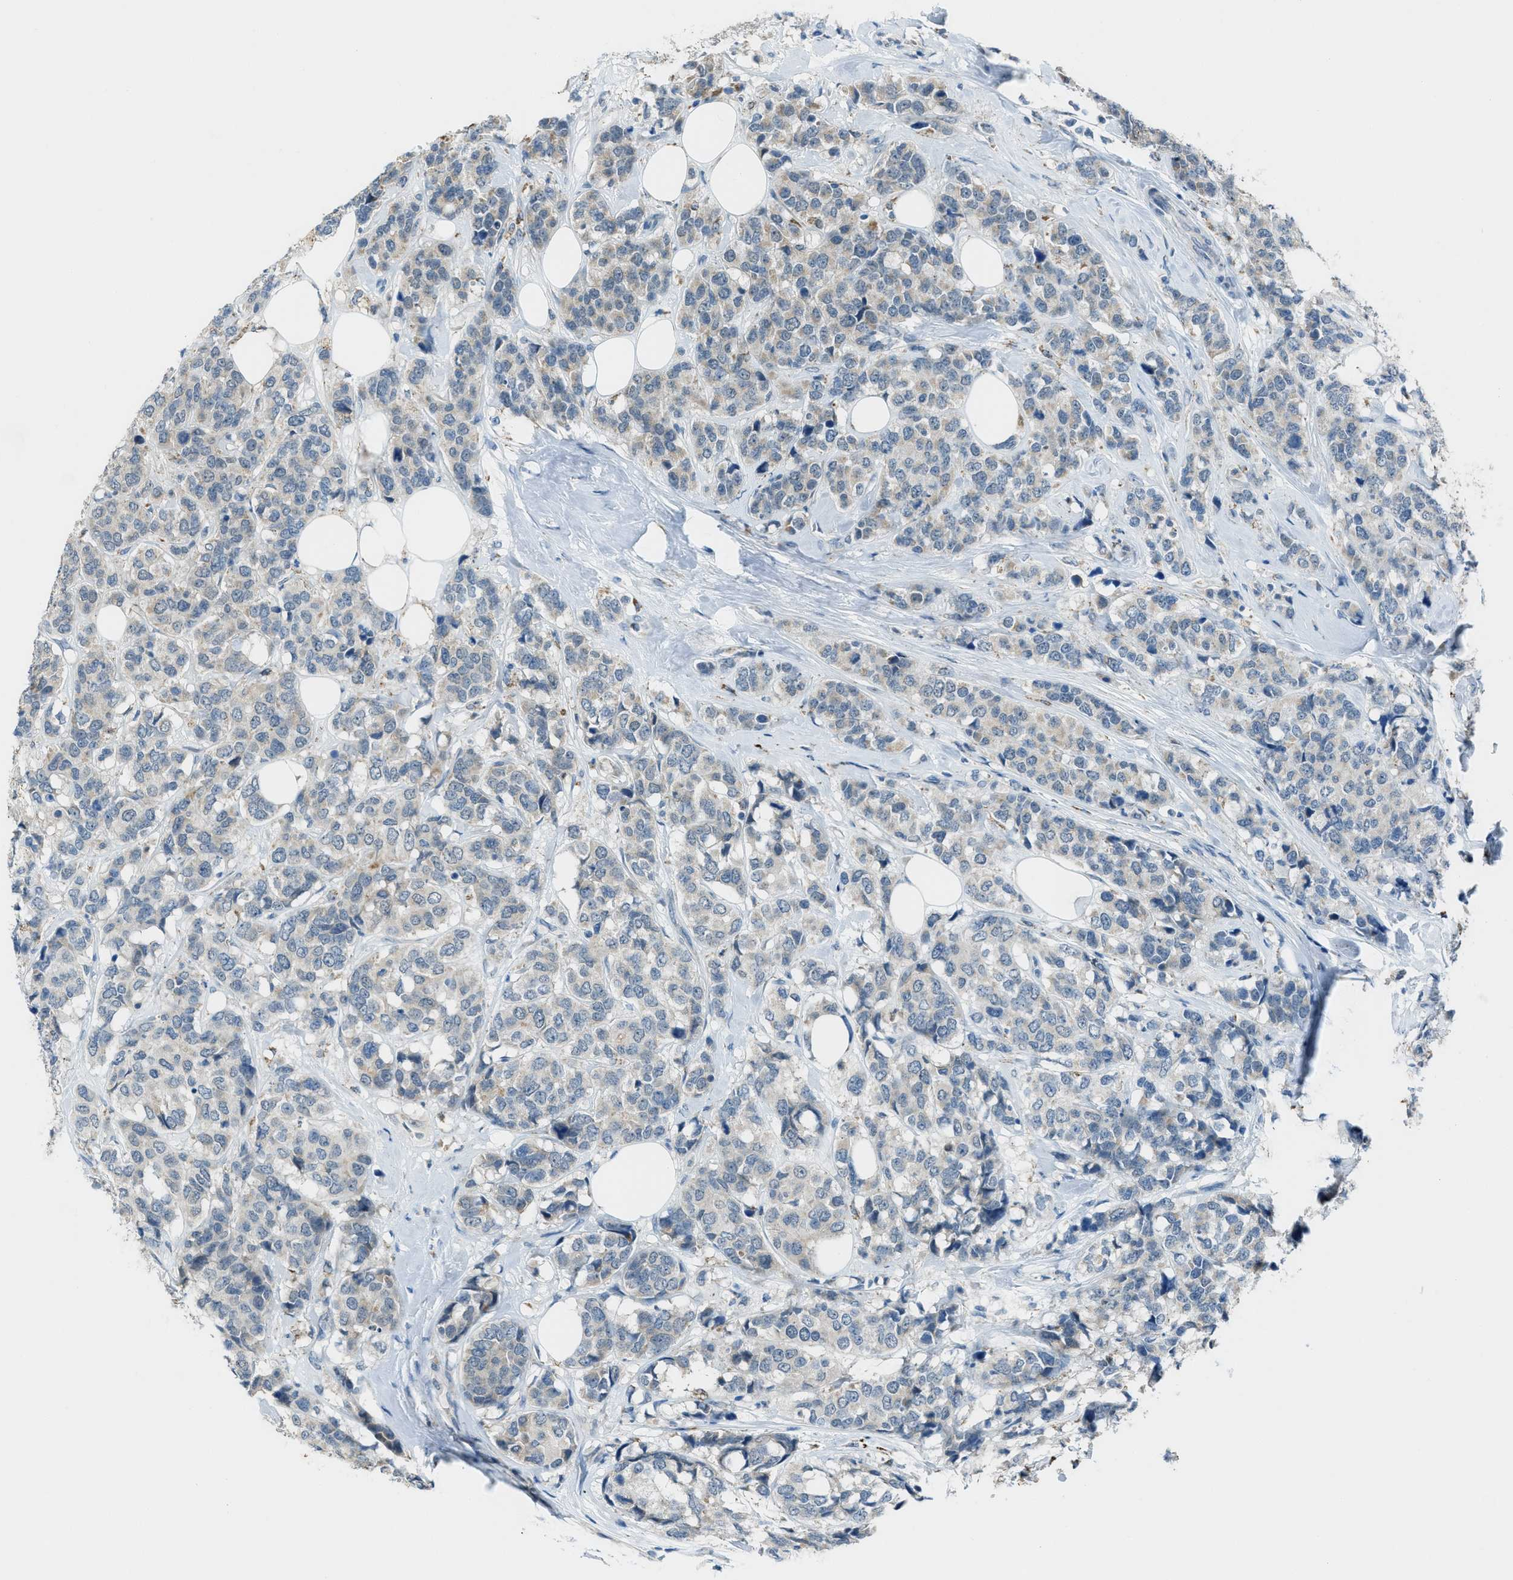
{"staining": {"intensity": "weak", "quantity": "<25%", "location": "cytoplasmic/membranous"}, "tissue": "breast cancer", "cell_type": "Tumor cells", "image_type": "cancer", "snomed": [{"axis": "morphology", "description": "Lobular carcinoma"}, {"axis": "topography", "description": "Breast"}], "caption": "IHC of human breast cancer (lobular carcinoma) shows no positivity in tumor cells.", "gene": "CDON", "patient": {"sex": "female", "age": 59}}